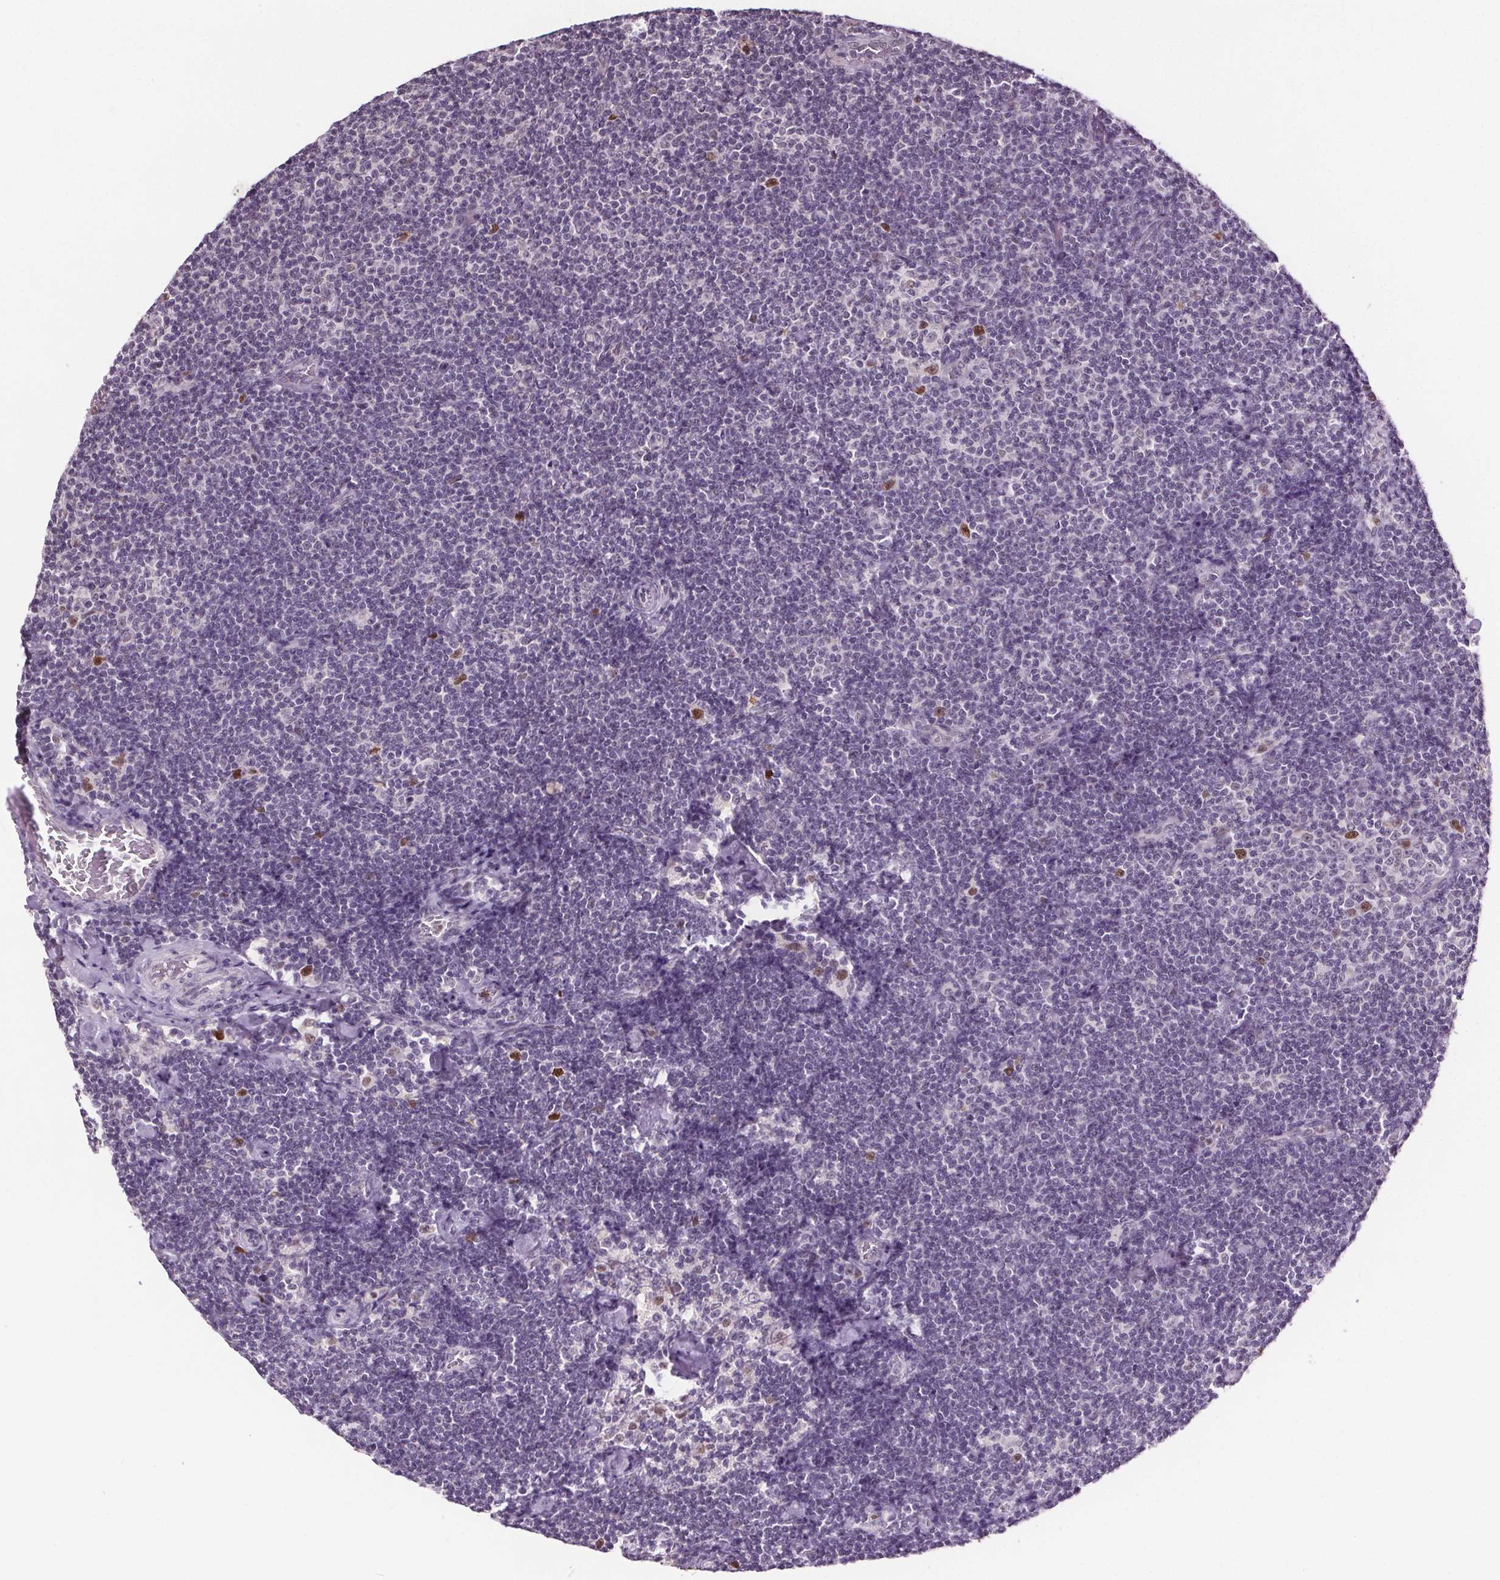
{"staining": {"intensity": "negative", "quantity": "none", "location": "none"}, "tissue": "lymphoma", "cell_type": "Tumor cells", "image_type": "cancer", "snomed": [{"axis": "morphology", "description": "Malignant lymphoma, non-Hodgkin's type, Low grade"}, {"axis": "topography", "description": "Lymph node"}], "caption": "A high-resolution photomicrograph shows immunohistochemistry (IHC) staining of lymphoma, which exhibits no significant expression in tumor cells. Brightfield microscopy of IHC stained with DAB (brown) and hematoxylin (blue), captured at high magnification.", "gene": "CENPF", "patient": {"sex": "male", "age": 81}}